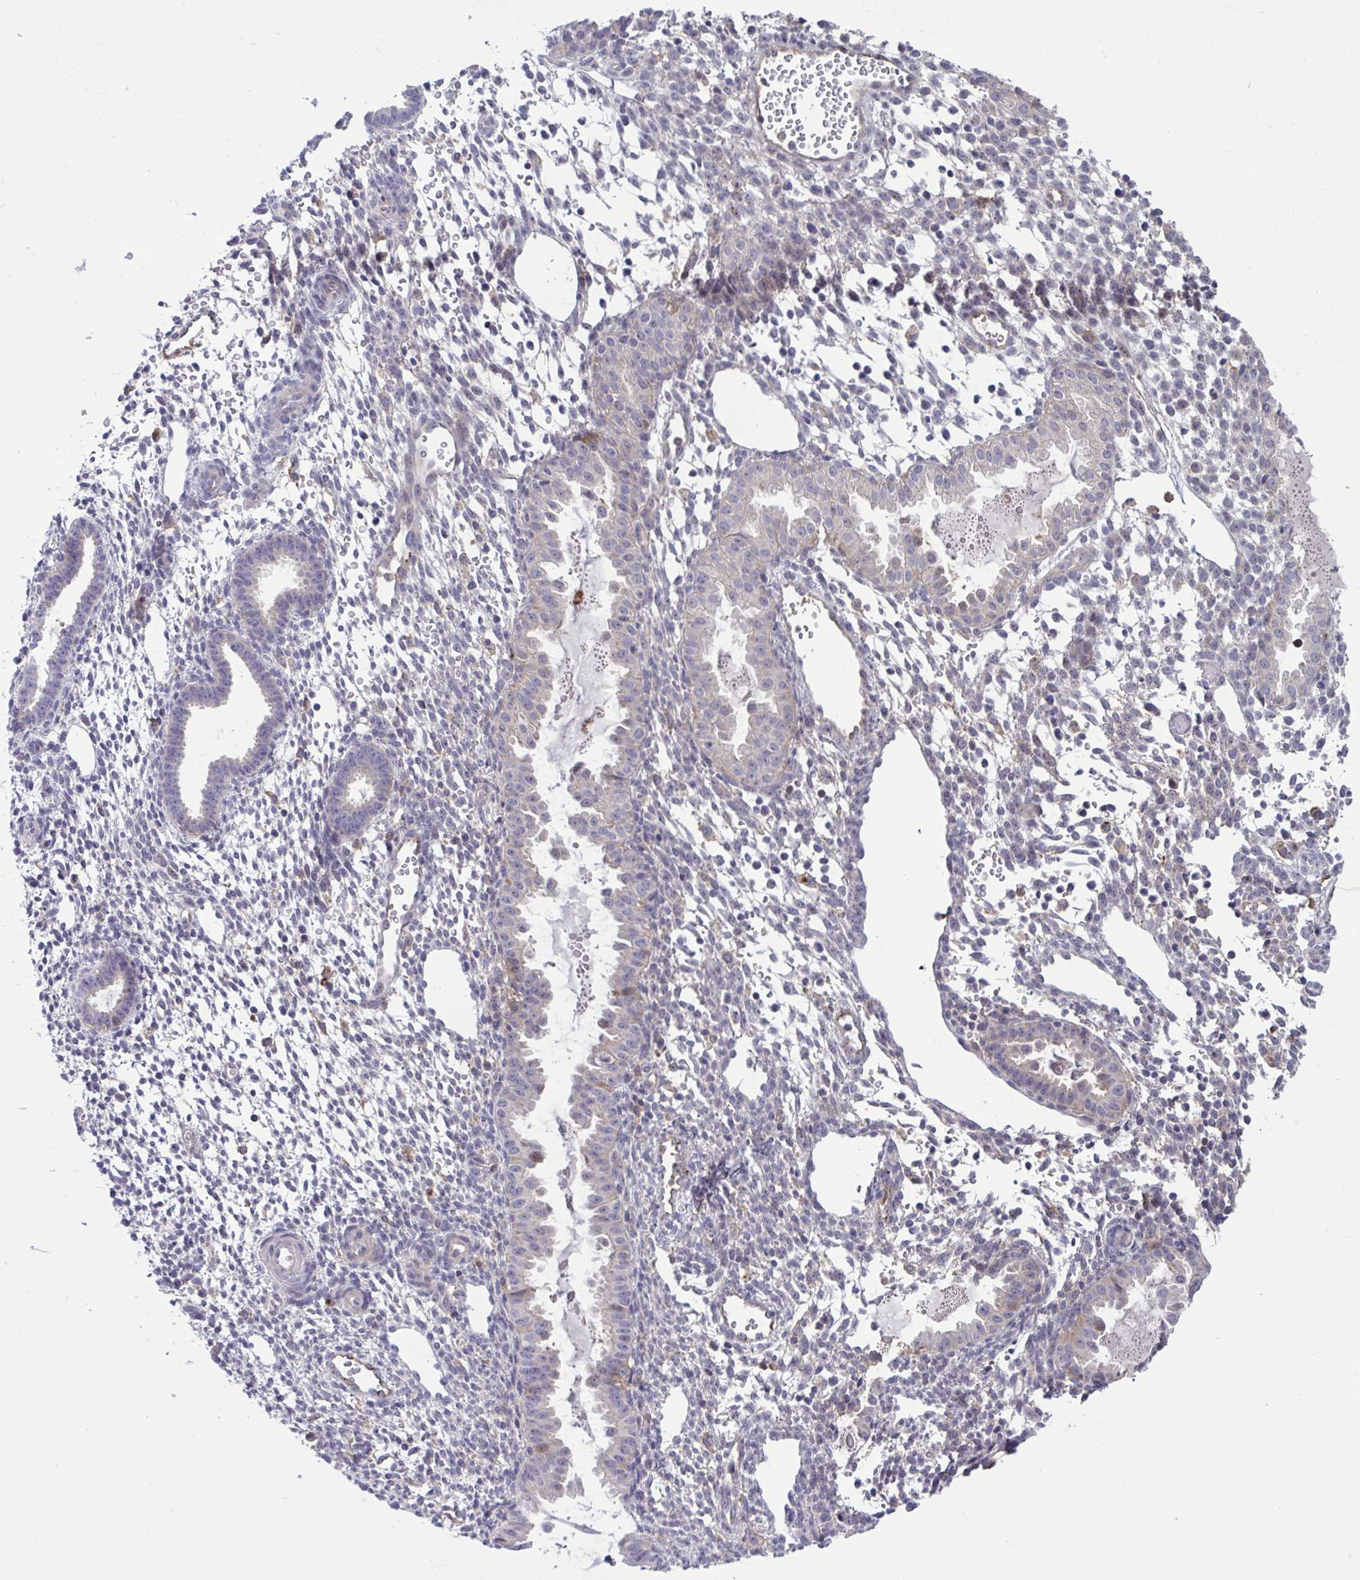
{"staining": {"intensity": "weak", "quantity": "<25%", "location": "cytoplasmic/membranous"}, "tissue": "endometrium", "cell_type": "Cells in endometrial stroma", "image_type": "normal", "snomed": [{"axis": "morphology", "description": "Normal tissue, NOS"}, {"axis": "topography", "description": "Endometrium"}], "caption": "Cells in endometrial stroma show no significant protein positivity in normal endometrium. (DAB immunohistochemistry, high magnification).", "gene": "CD101", "patient": {"sex": "female", "age": 36}}